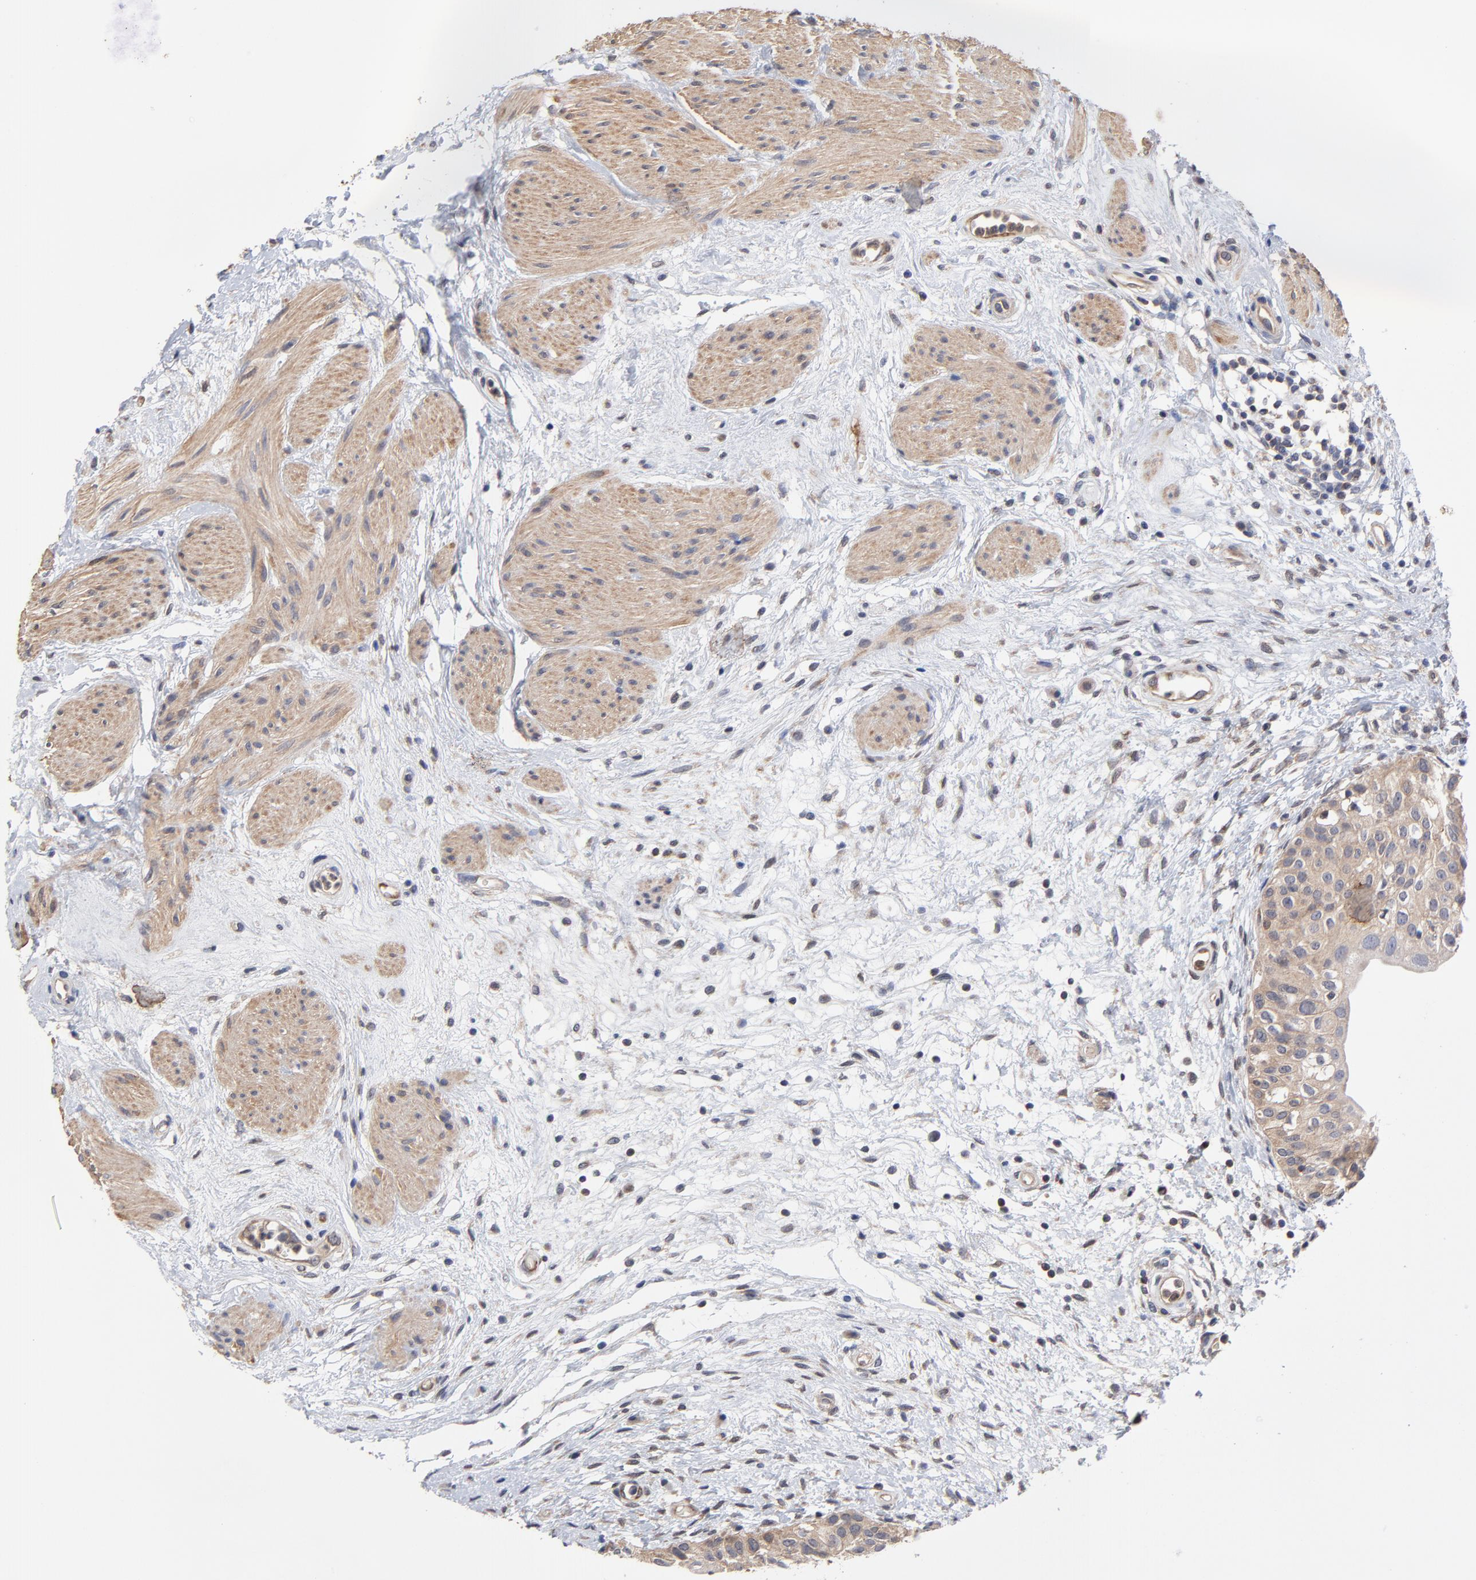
{"staining": {"intensity": "moderate", "quantity": ">75%", "location": "cytoplasmic/membranous"}, "tissue": "urinary bladder", "cell_type": "Urothelial cells", "image_type": "normal", "snomed": [{"axis": "morphology", "description": "Normal tissue, NOS"}, {"axis": "topography", "description": "Urinary bladder"}], "caption": "A brown stain shows moderate cytoplasmic/membranous positivity of a protein in urothelial cells of unremarkable urinary bladder.", "gene": "PCMT1", "patient": {"sex": "female", "age": 55}}